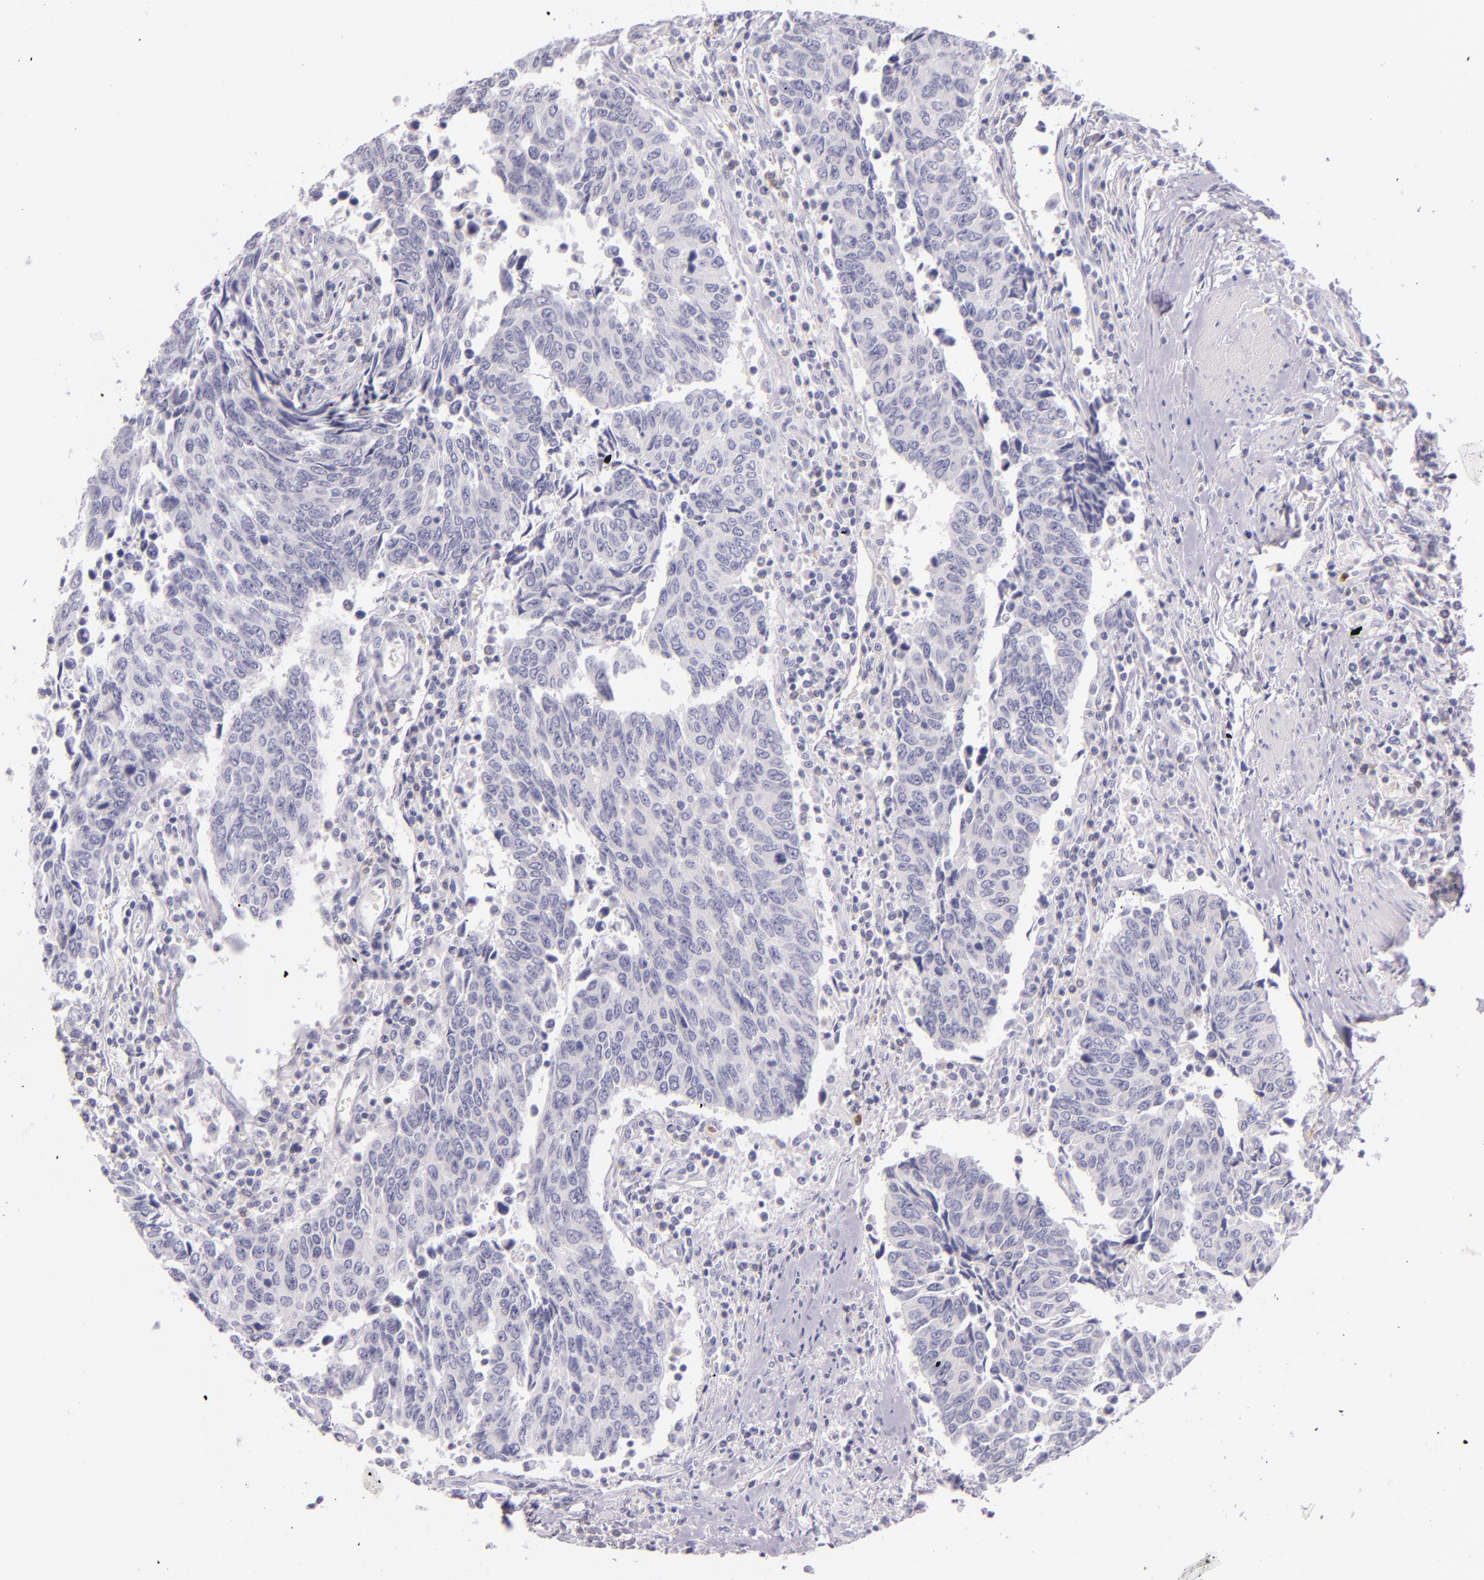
{"staining": {"intensity": "negative", "quantity": "none", "location": "none"}, "tissue": "urothelial cancer", "cell_type": "Tumor cells", "image_type": "cancer", "snomed": [{"axis": "morphology", "description": "Urothelial carcinoma, High grade"}, {"axis": "topography", "description": "Urinary bladder"}], "caption": "Human urothelial cancer stained for a protein using immunohistochemistry (IHC) reveals no positivity in tumor cells.", "gene": "CEACAM1", "patient": {"sex": "male", "age": 86}}